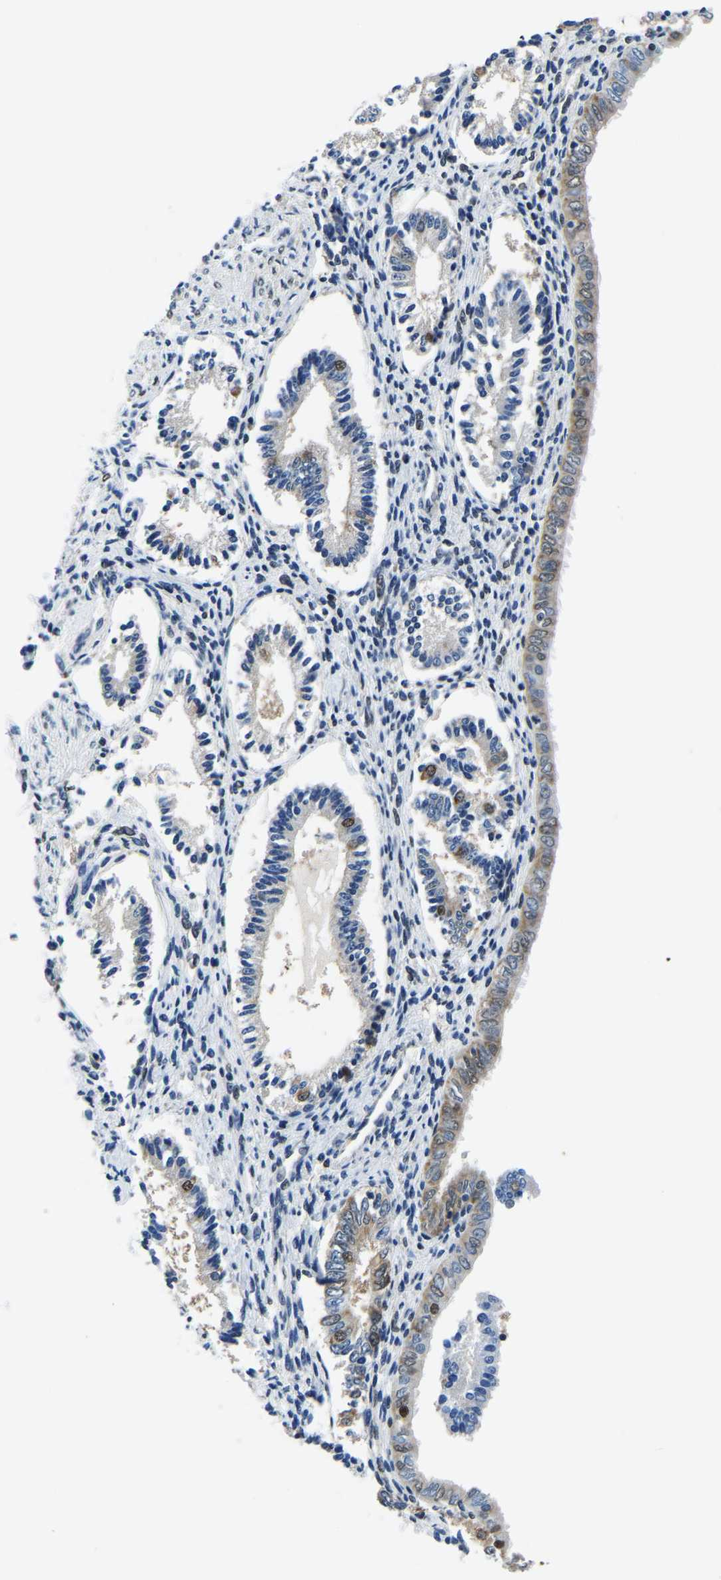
{"staining": {"intensity": "weak", "quantity": ">75%", "location": "cytoplasmic/membranous,nuclear"}, "tissue": "endometrium", "cell_type": "Cells in endometrial stroma", "image_type": "normal", "snomed": [{"axis": "morphology", "description": "Normal tissue, NOS"}, {"axis": "topography", "description": "Endometrium"}], "caption": "This image shows benign endometrium stained with immunohistochemistry to label a protein in brown. The cytoplasmic/membranous,nuclear of cells in endometrial stroma show weak positivity for the protein. Nuclei are counter-stained blue.", "gene": "BNIP3L", "patient": {"sex": "female", "age": 42}}